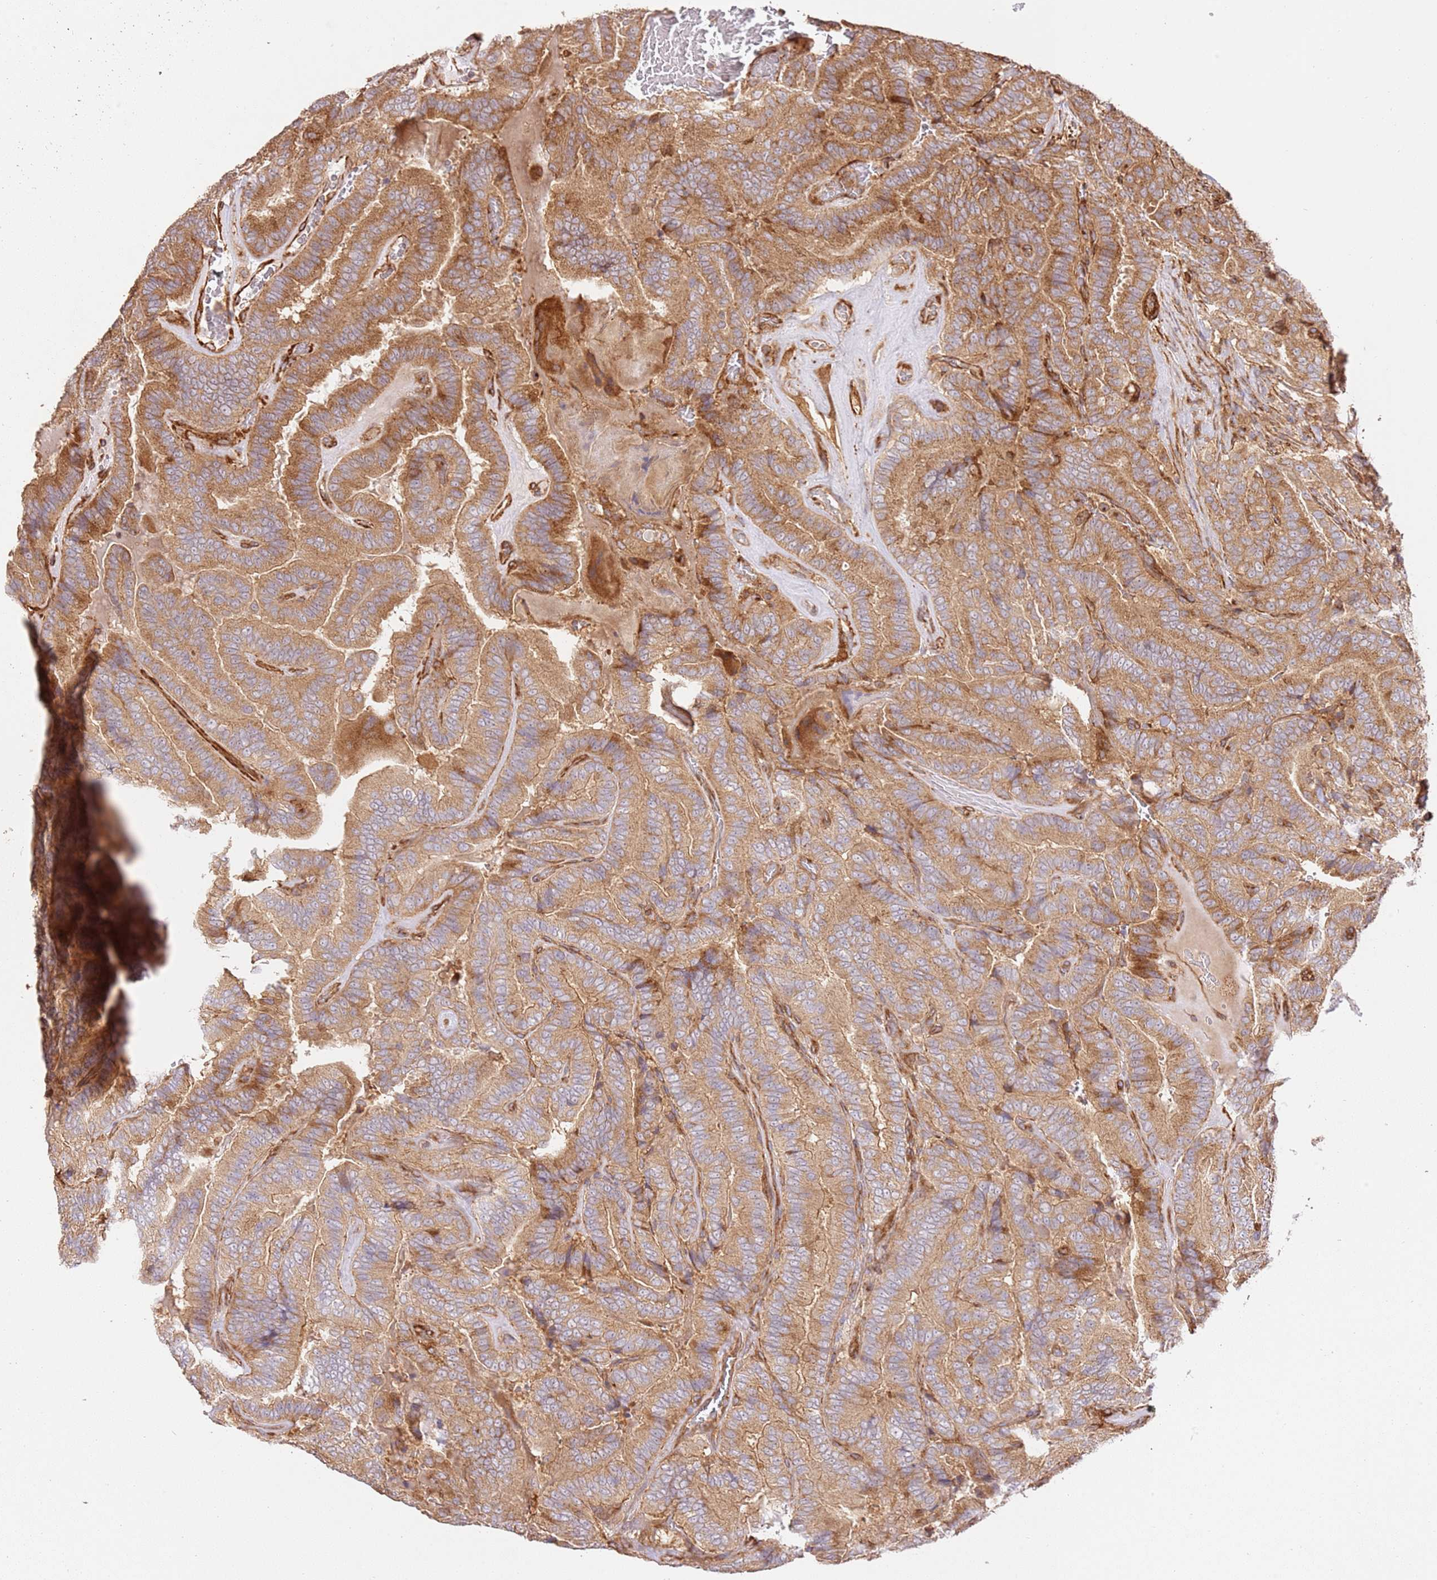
{"staining": {"intensity": "moderate", "quantity": ">75%", "location": "cytoplasmic/membranous"}, "tissue": "thyroid cancer", "cell_type": "Tumor cells", "image_type": "cancer", "snomed": [{"axis": "morphology", "description": "Papillary adenocarcinoma, NOS"}, {"axis": "topography", "description": "Thyroid gland"}], "caption": "Thyroid cancer (papillary adenocarcinoma) tissue reveals moderate cytoplasmic/membranous staining in about >75% of tumor cells, visualized by immunohistochemistry. (DAB = brown stain, brightfield microscopy at high magnification).", "gene": "ZBTB39", "patient": {"sex": "male", "age": 61}}